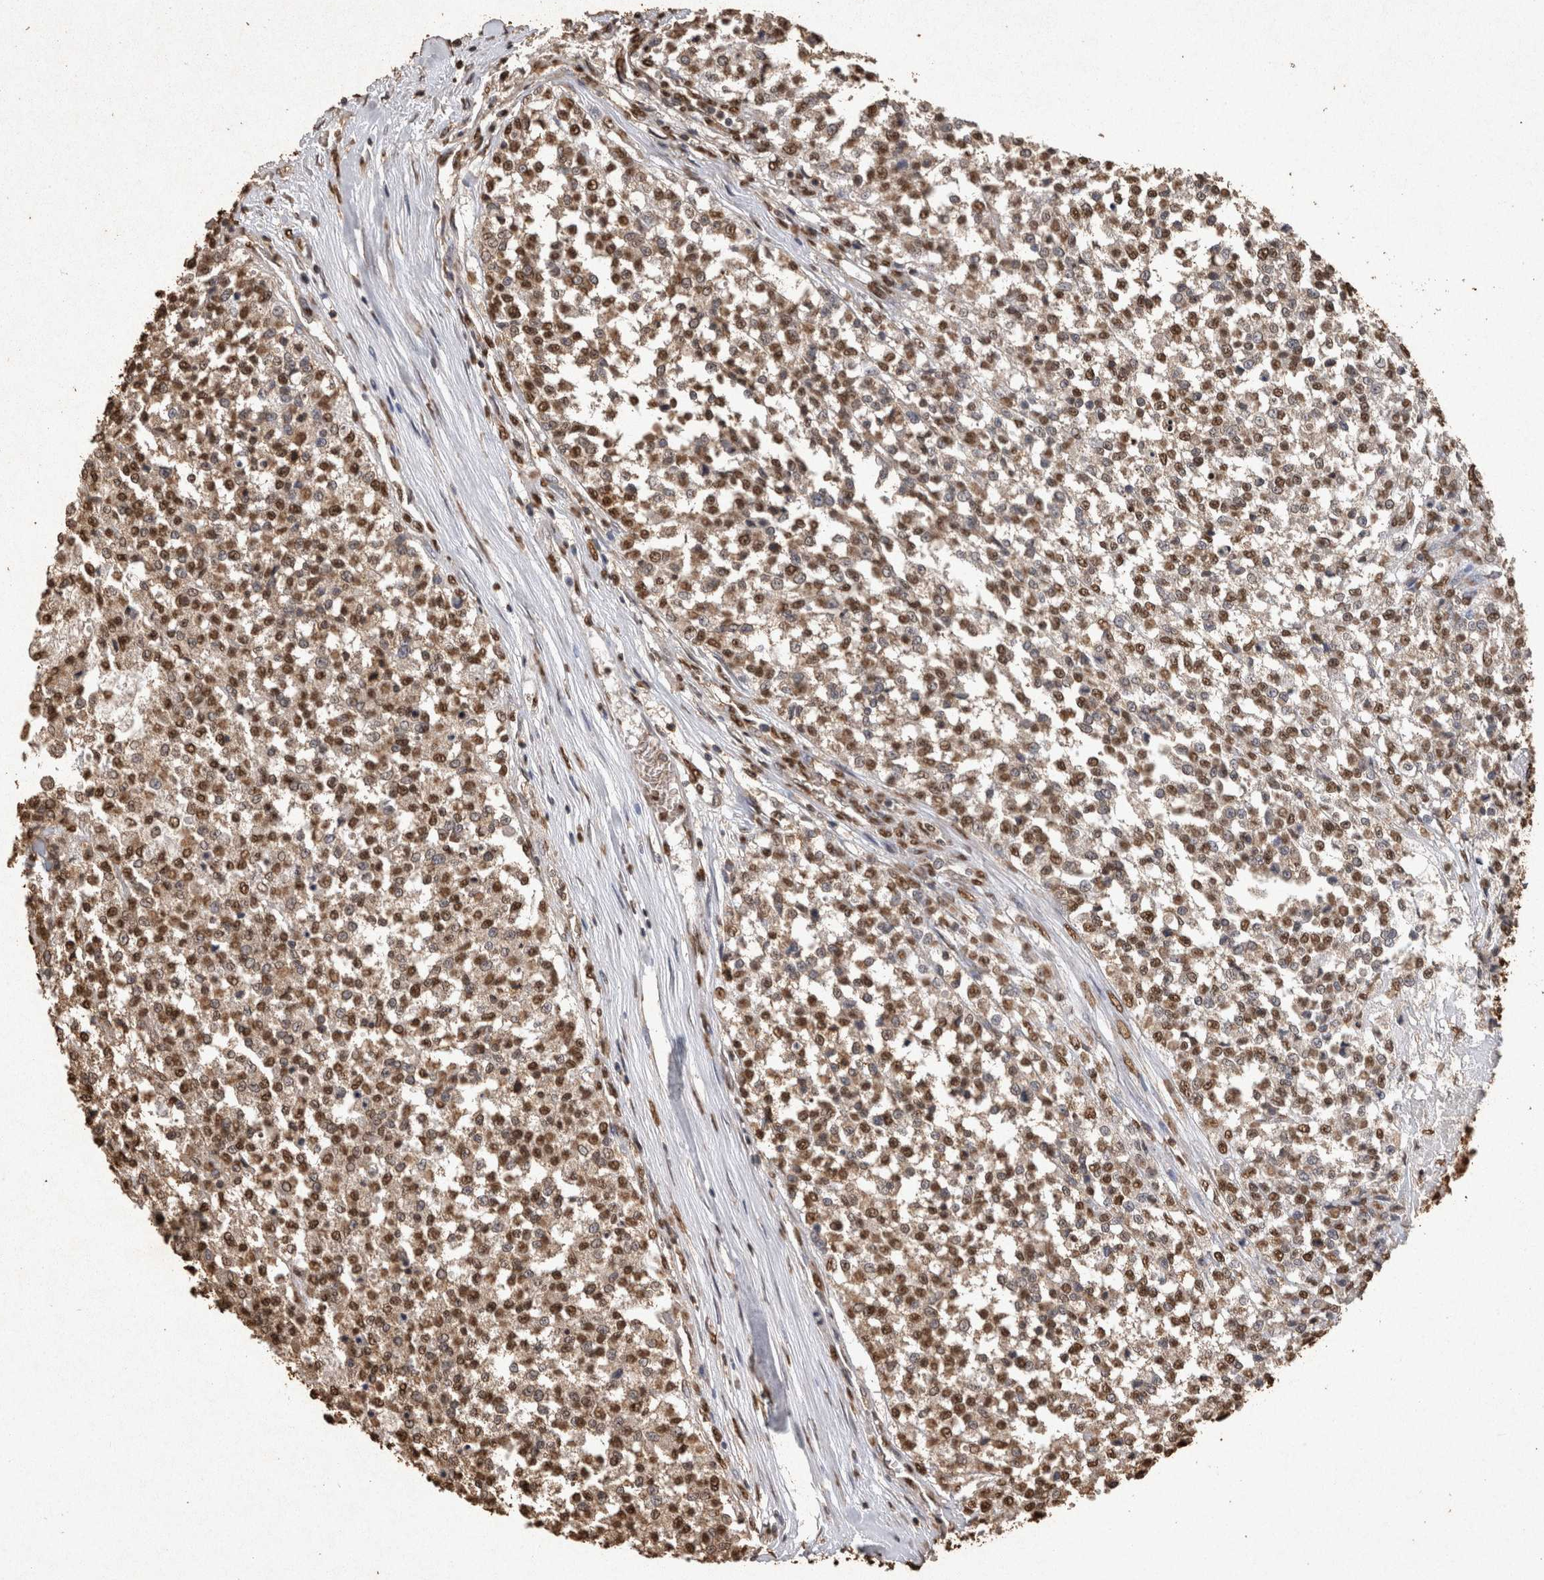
{"staining": {"intensity": "moderate", "quantity": ">75%", "location": "nuclear"}, "tissue": "testis cancer", "cell_type": "Tumor cells", "image_type": "cancer", "snomed": [{"axis": "morphology", "description": "Seminoma, NOS"}, {"axis": "topography", "description": "Testis"}], "caption": "A brown stain shows moderate nuclear positivity of a protein in human seminoma (testis) tumor cells.", "gene": "OAS2", "patient": {"sex": "male", "age": 59}}